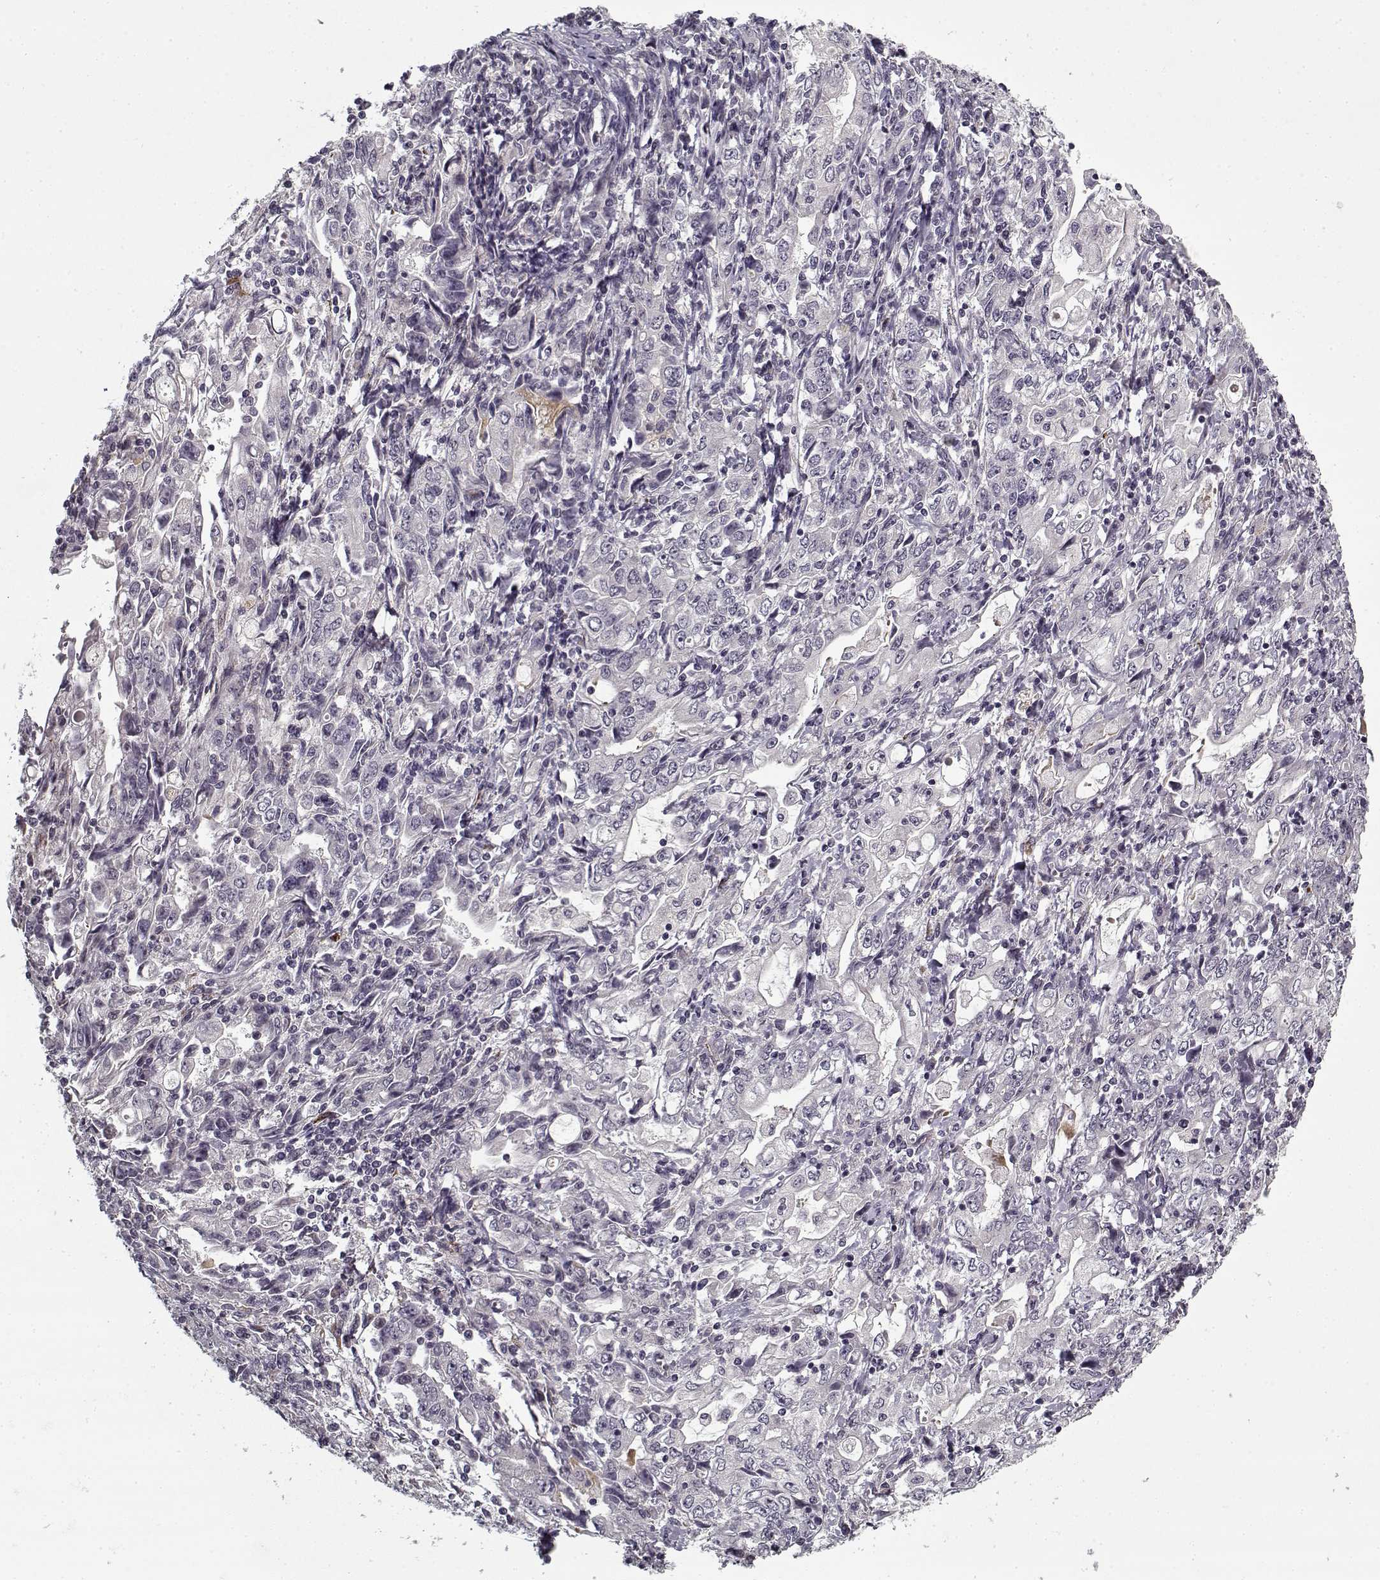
{"staining": {"intensity": "negative", "quantity": "none", "location": "none"}, "tissue": "stomach cancer", "cell_type": "Tumor cells", "image_type": "cancer", "snomed": [{"axis": "morphology", "description": "Adenocarcinoma, NOS"}, {"axis": "topography", "description": "Stomach, lower"}], "caption": "Tumor cells show no significant protein staining in stomach adenocarcinoma.", "gene": "LAMA2", "patient": {"sex": "female", "age": 72}}